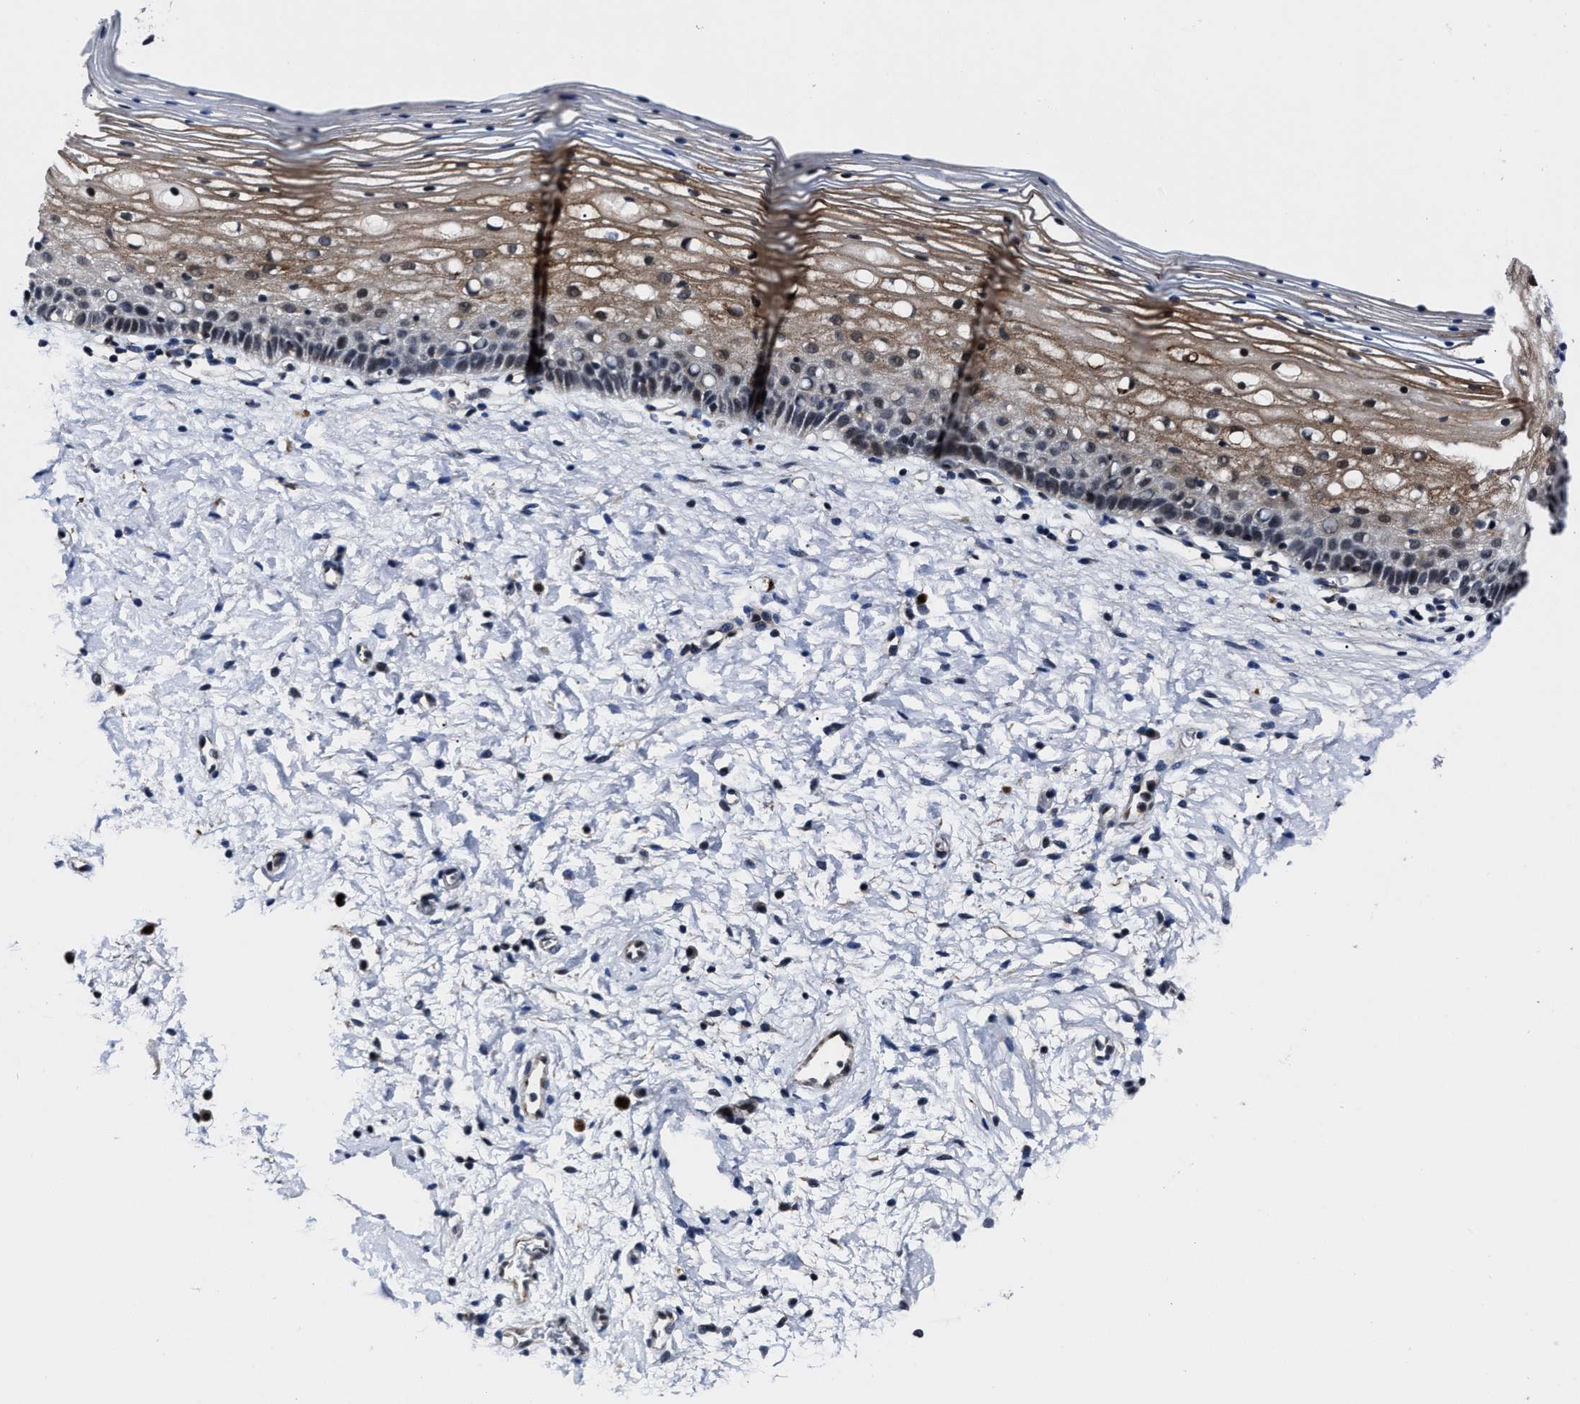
{"staining": {"intensity": "negative", "quantity": "none", "location": "none"}, "tissue": "cervix", "cell_type": "Glandular cells", "image_type": "normal", "snomed": [{"axis": "morphology", "description": "Normal tissue, NOS"}, {"axis": "topography", "description": "Cervix"}], "caption": "A high-resolution image shows immunohistochemistry (IHC) staining of unremarkable cervix, which reveals no significant positivity in glandular cells. The staining was performed using DAB (3,3'-diaminobenzidine) to visualize the protein expression in brown, while the nuclei were stained in blue with hematoxylin (Magnification: 20x).", "gene": "RSBN1L", "patient": {"sex": "female", "age": 72}}